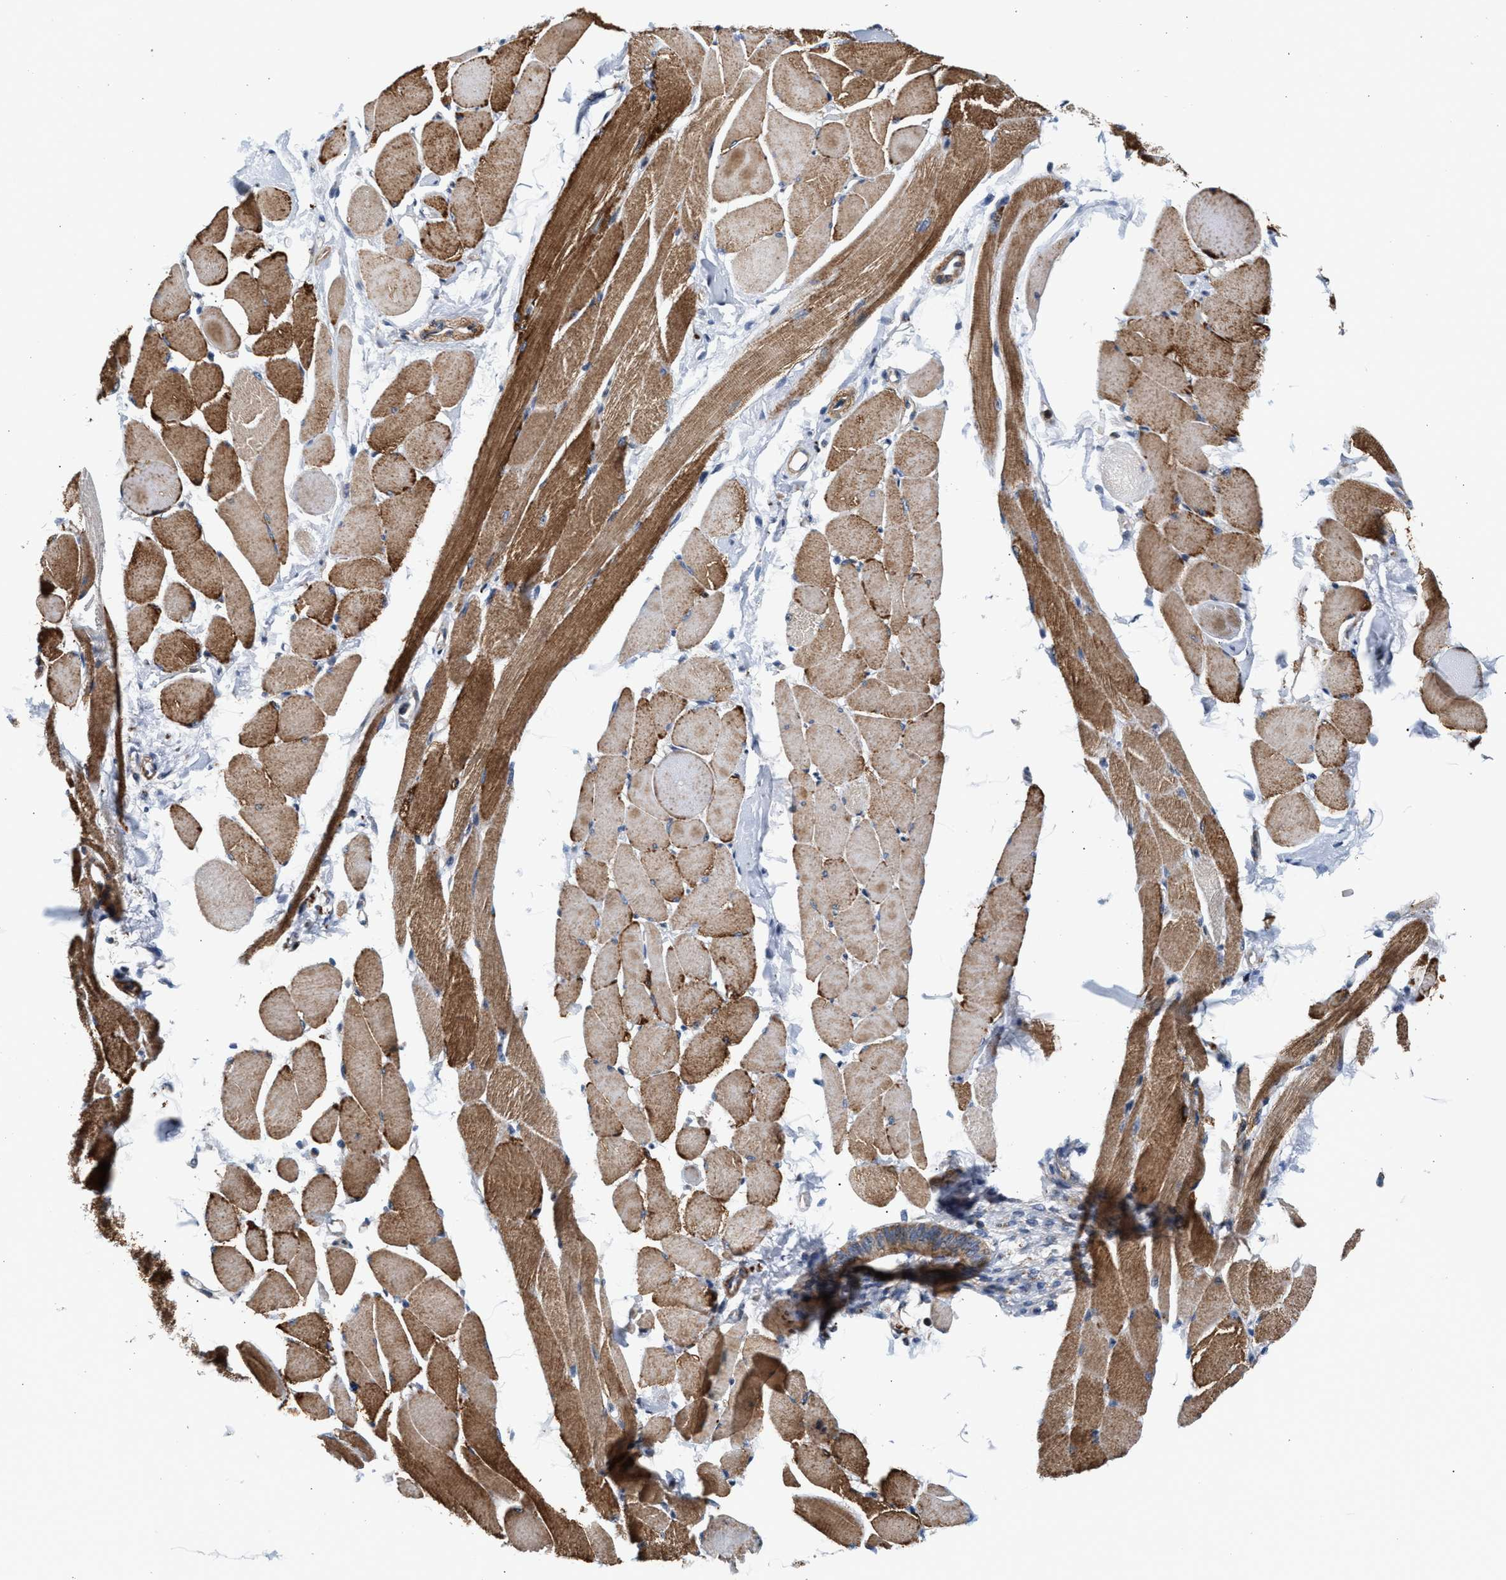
{"staining": {"intensity": "moderate", "quantity": ">75%", "location": "cytoplasmic/membranous"}, "tissue": "skeletal muscle", "cell_type": "Myocytes", "image_type": "normal", "snomed": [{"axis": "morphology", "description": "Normal tissue, NOS"}, {"axis": "topography", "description": "Skeletal muscle"}, {"axis": "topography", "description": "Peripheral nerve tissue"}], "caption": "High-magnification brightfield microscopy of unremarkable skeletal muscle stained with DAB (brown) and counterstained with hematoxylin (blue). myocytes exhibit moderate cytoplasmic/membranous expression is appreciated in about>75% of cells.", "gene": "SGK1", "patient": {"sex": "female", "age": 84}}